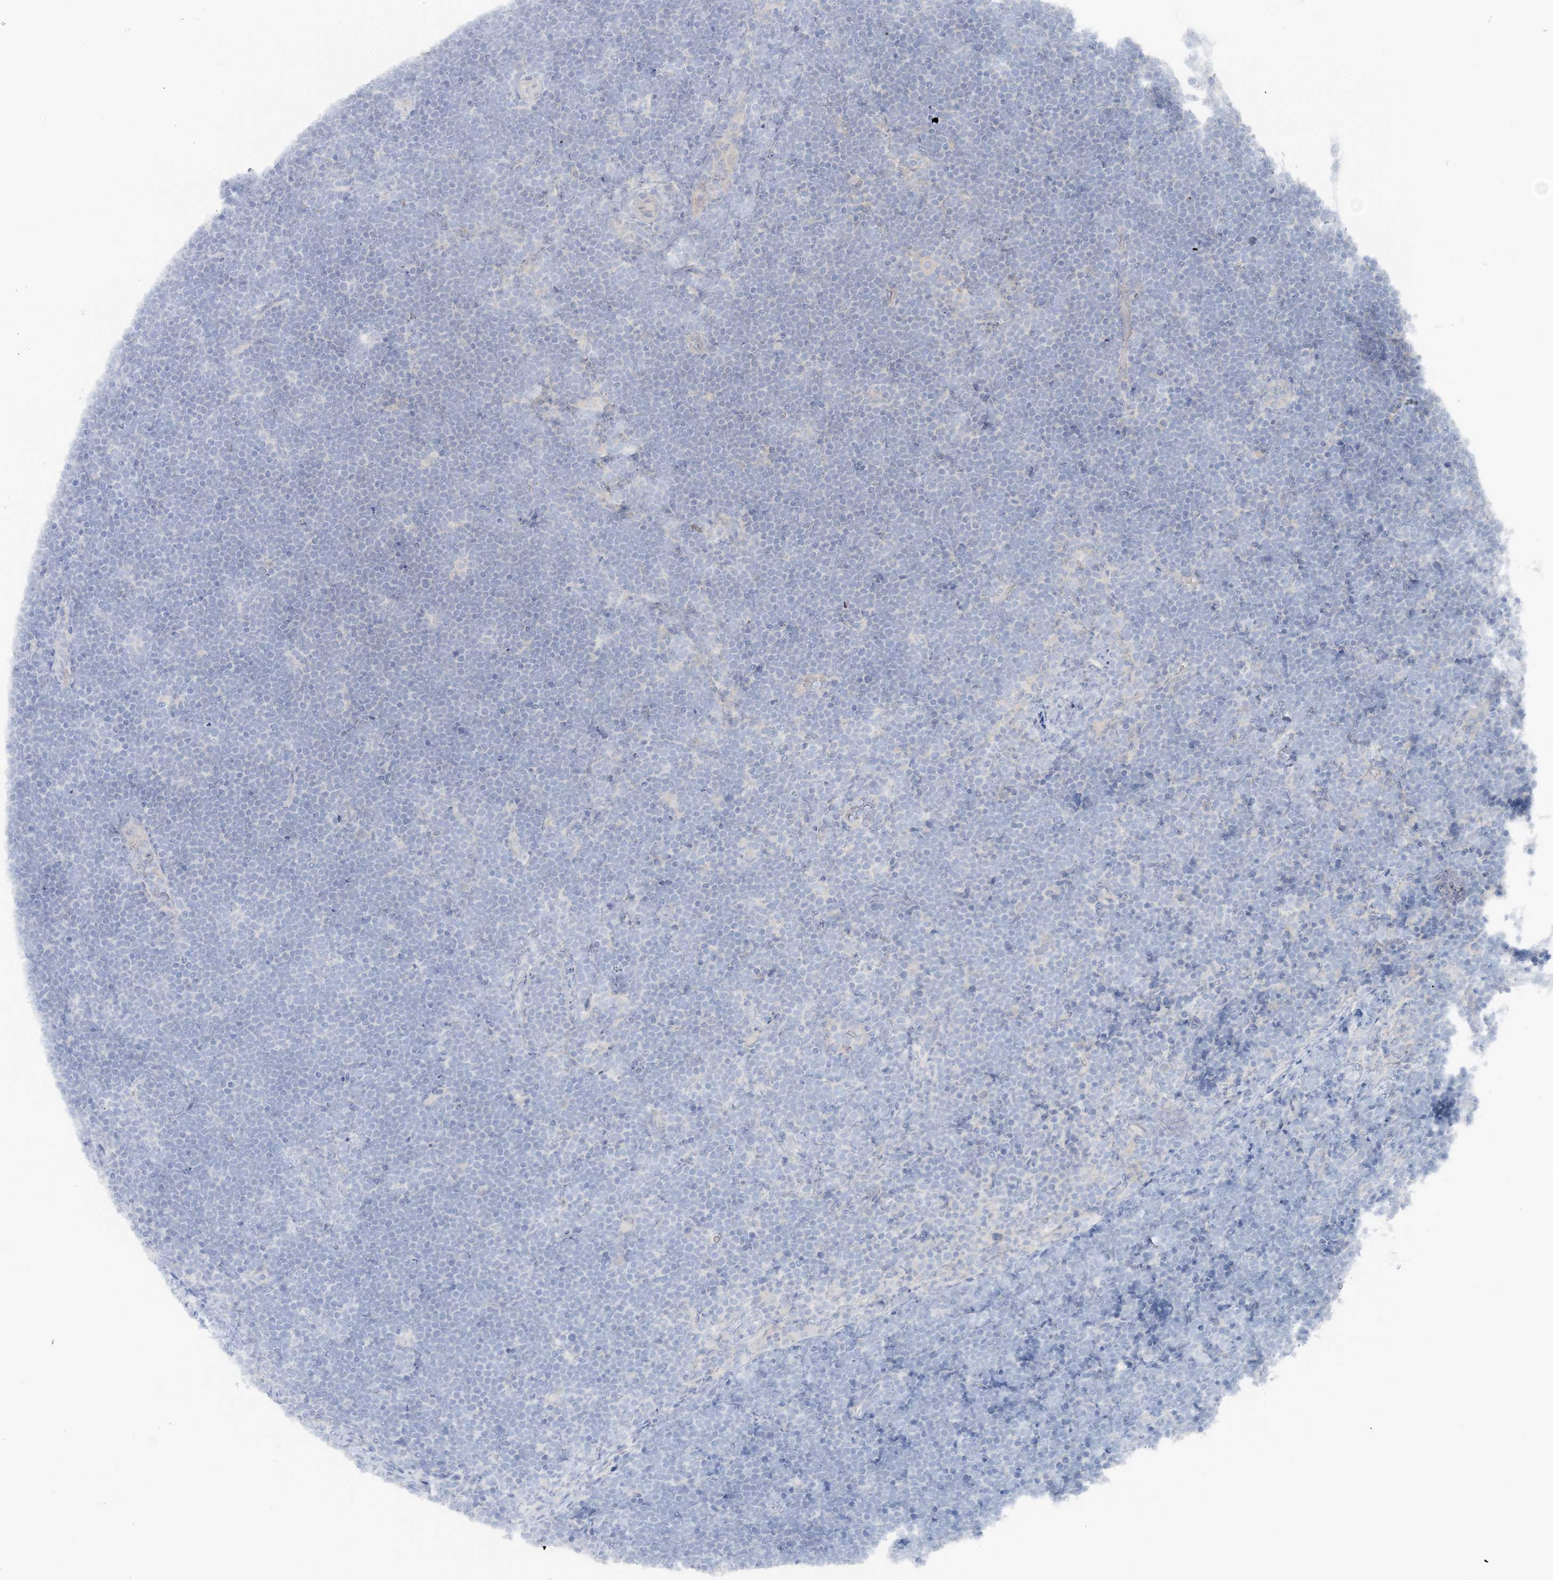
{"staining": {"intensity": "negative", "quantity": "none", "location": "none"}, "tissue": "lymphoma", "cell_type": "Tumor cells", "image_type": "cancer", "snomed": [{"axis": "morphology", "description": "Malignant lymphoma, non-Hodgkin's type, High grade"}, {"axis": "topography", "description": "Lymph node"}], "caption": "DAB (3,3'-diaminobenzidine) immunohistochemical staining of human malignant lymphoma, non-Hodgkin's type (high-grade) exhibits no significant expression in tumor cells.", "gene": "ATP11A", "patient": {"sex": "male", "age": 13}}